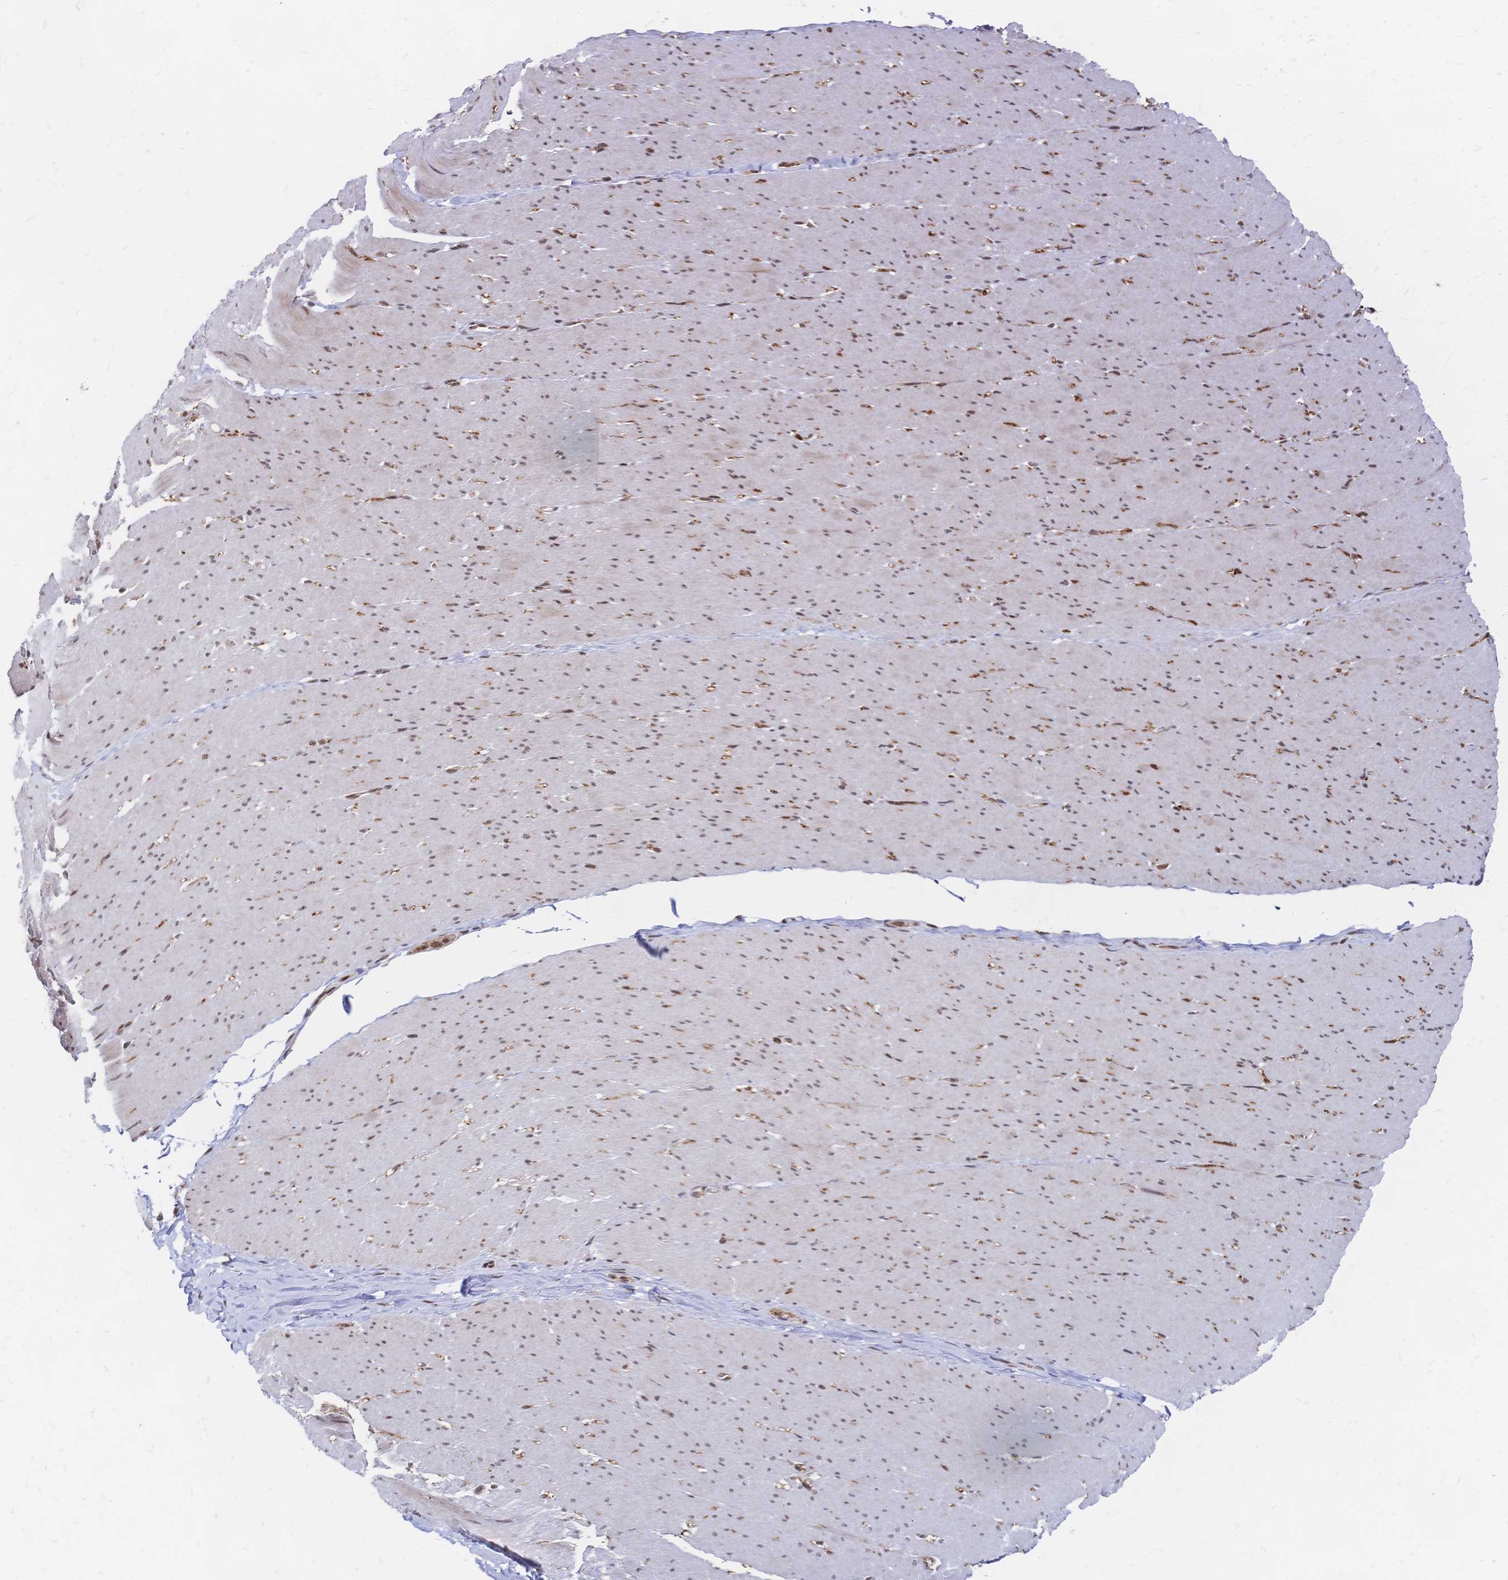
{"staining": {"intensity": "moderate", "quantity": "25%-75%", "location": "nuclear"}, "tissue": "smooth muscle", "cell_type": "Smooth muscle cells", "image_type": "normal", "snomed": [{"axis": "morphology", "description": "Normal tissue, NOS"}, {"axis": "topography", "description": "Smooth muscle"}, {"axis": "topography", "description": "Rectum"}], "caption": "Protein staining of unremarkable smooth muscle reveals moderate nuclear staining in approximately 25%-75% of smooth muscle cells. (Stains: DAB (3,3'-diaminobenzidine) in brown, nuclei in blue, Microscopy: brightfield microscopy at high magnification).", "gene": "NELFA", "patient": {"sex": "male", "age": 53}}